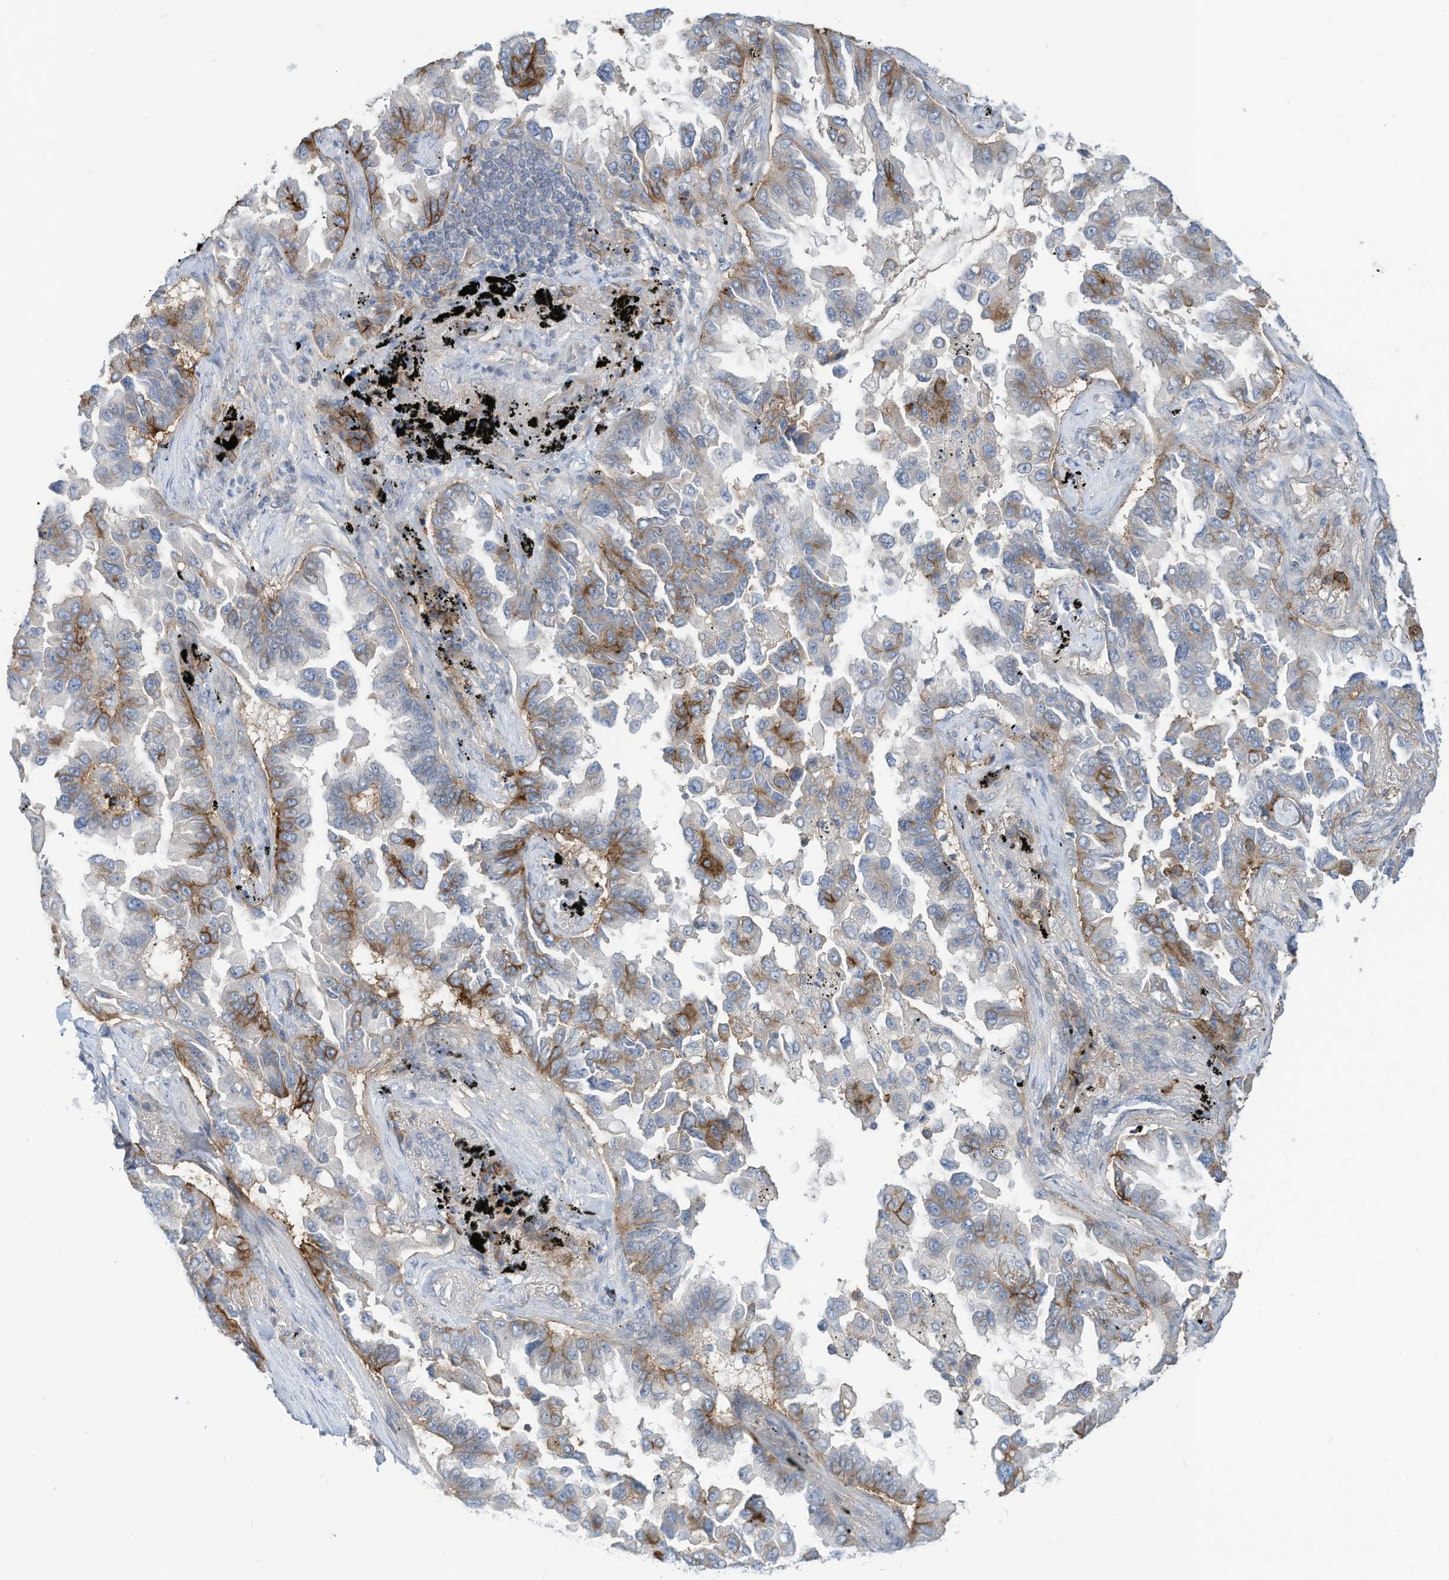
{"staining": {"intensity": "moderate", "quantity": "25%-75%", "location": "cytoplasmic/membranous"}, "tissue": "lung cancer", "cell_type": "Tumor cells", "image_type": "cancer", "snomed": [{"axis": "morphology", "description": "Adenocarcinoma, NOS"}, {"axis": "topography", "description": "Lung"}], "caption": "A photomicrograph showing moderate cytoplasmic/membranous positivity in about 25%-75% of tumor cells in lung adenocarcinoma, as visualized by brown immunohistochemical staining.", "gene": "SLC1A5", "patient": {"sex": "female", "age": 67}}